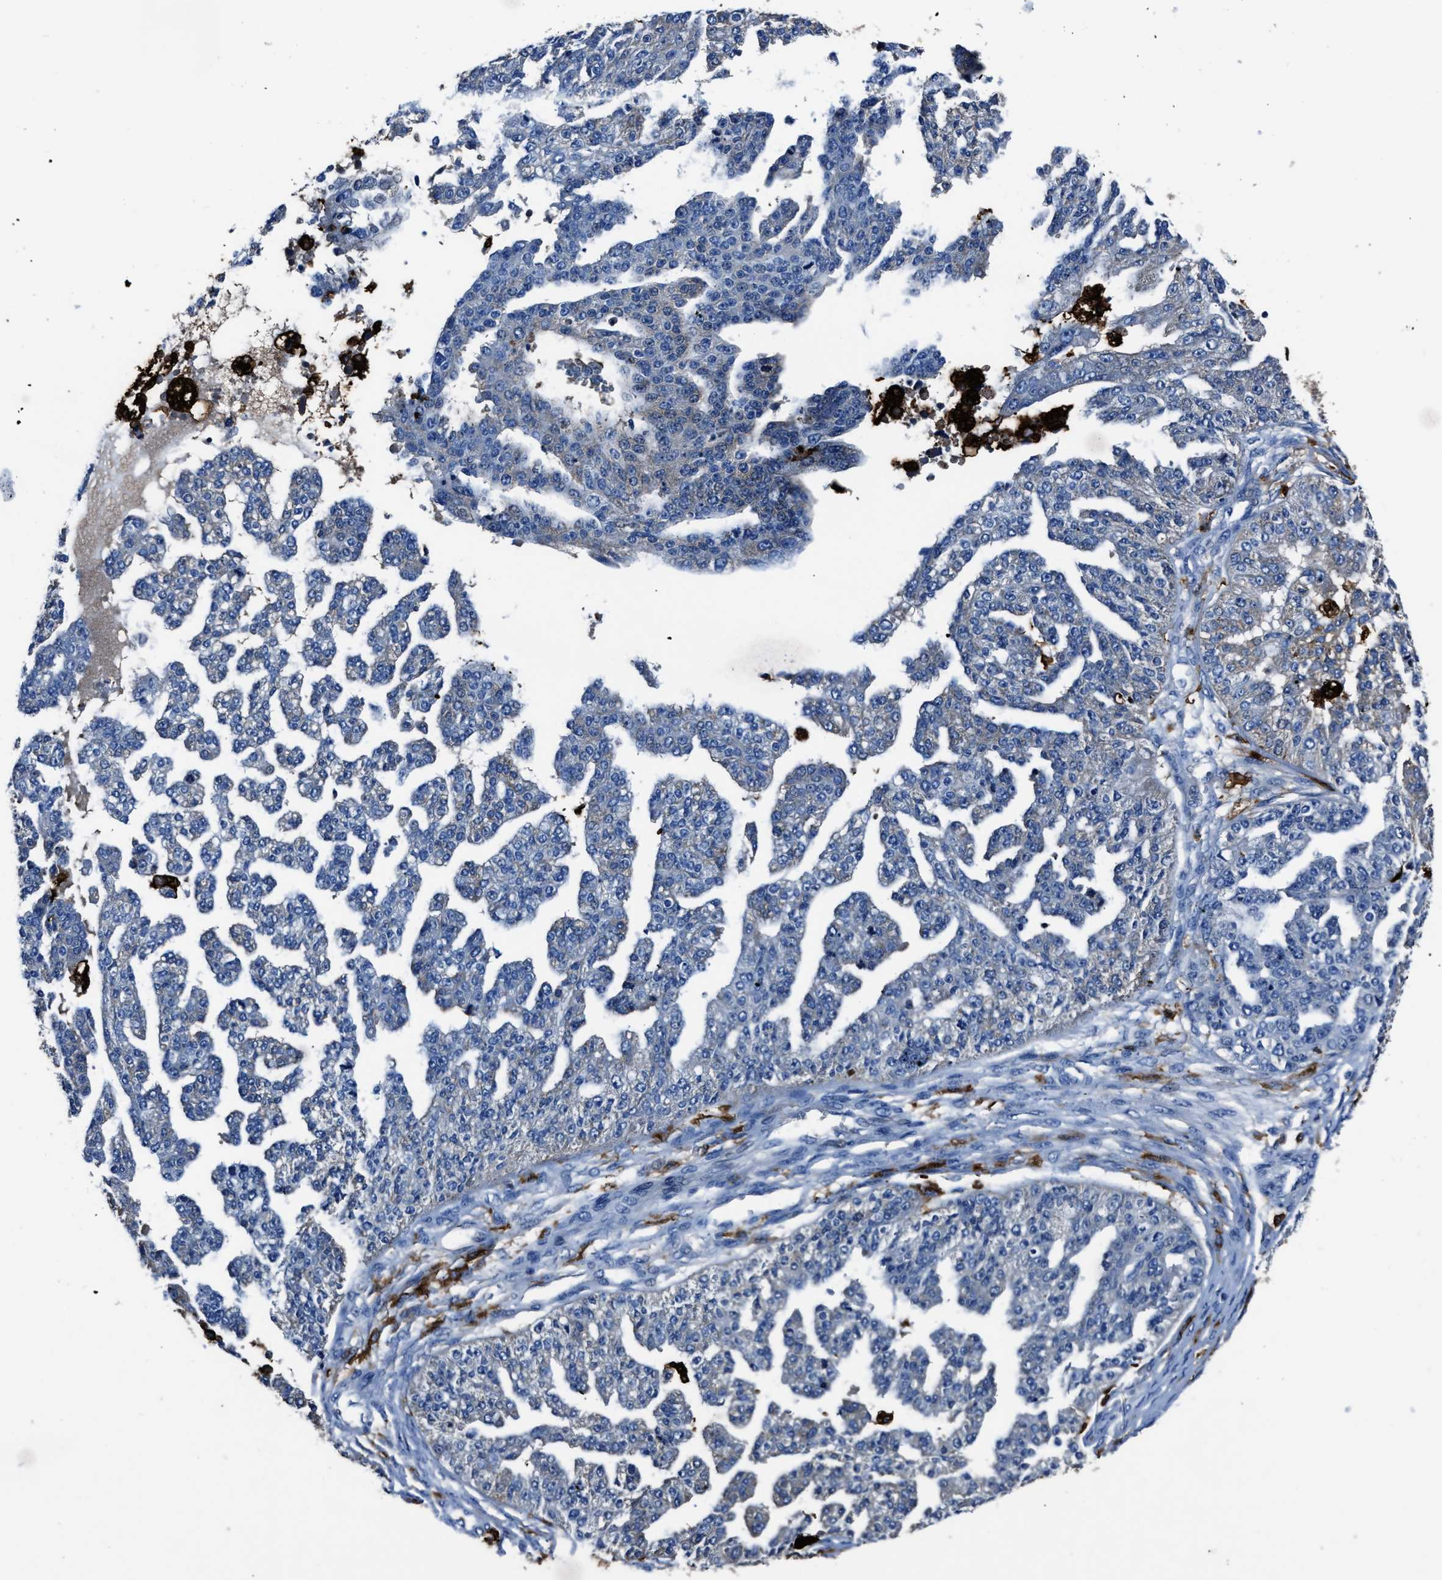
{"staining": {"intensity": "negative", "quantity": "none", "location": "none"}, "tissue": "ovarian cancer", "cell_type": "Tumor cells", "image_type": "cancer", "snomed": [{"axis": "morphology", "description": "Cystadenocarcinoma, serous, NOS"}, {"axis": "topography", "description": "Ovary"}], "caption": "Tumor cells show no significant protein expression in ovarian cancer.", "gene": "FTL", "patient": {"sex": "female", "age": 58}}